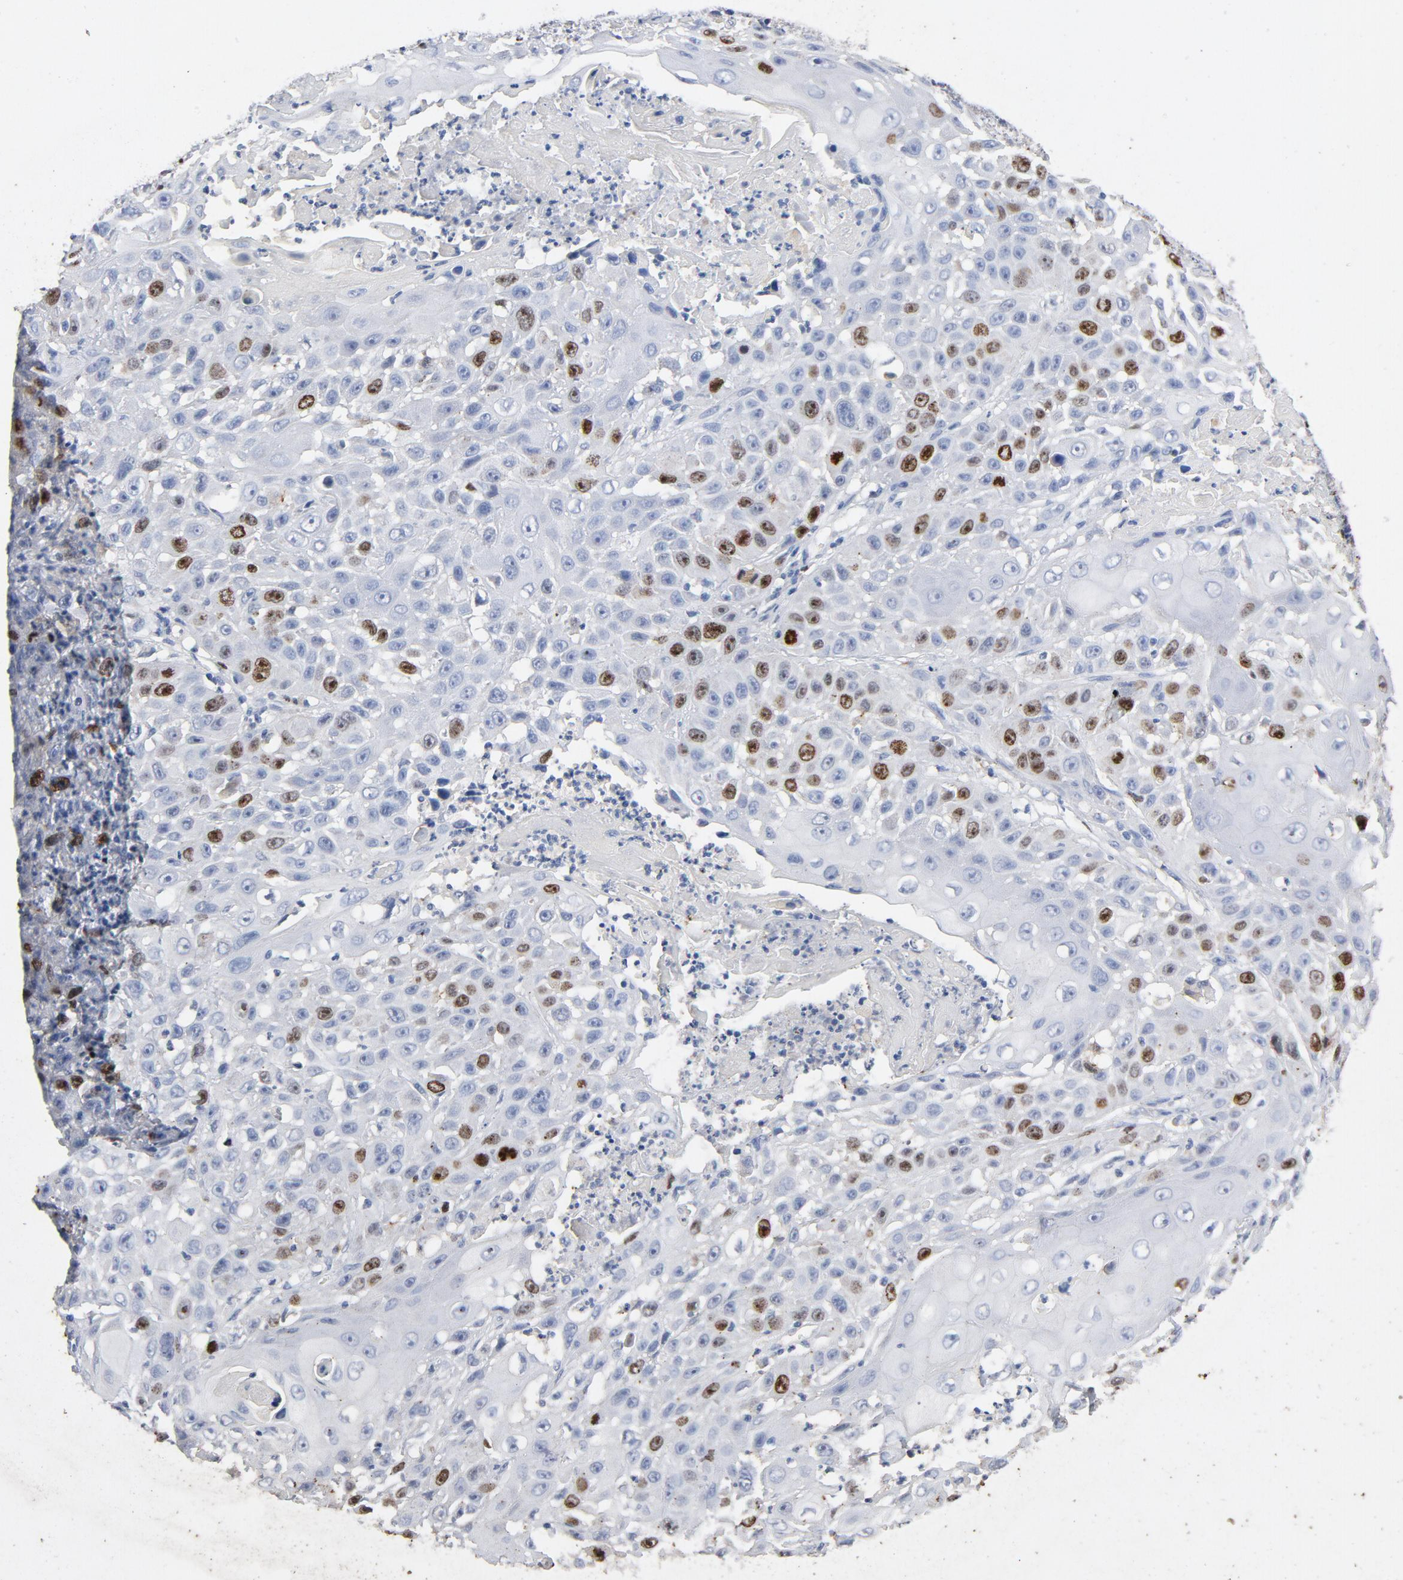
{"staining": {"intensity": "moderate", "quantity": "<25%", "location": "nuclear"}, "tissue": "cervical cancer", "cell_type": "Tumor cells", "image_type": "cancer", "snomed": [{"axis": "morphology", "description": "Squamous cell carcinoma, NOS"}, {"axis": "topography", "description": "Cervix"}], "caption": "An image showing moderate nuclear positivity in about <25% of tumor cells in cervical squamous cell carcinoma, as visualized by brown immunohistochemical staining.", "gene": "BIRC5", "patient": {"sex": "female", "age": 39}}